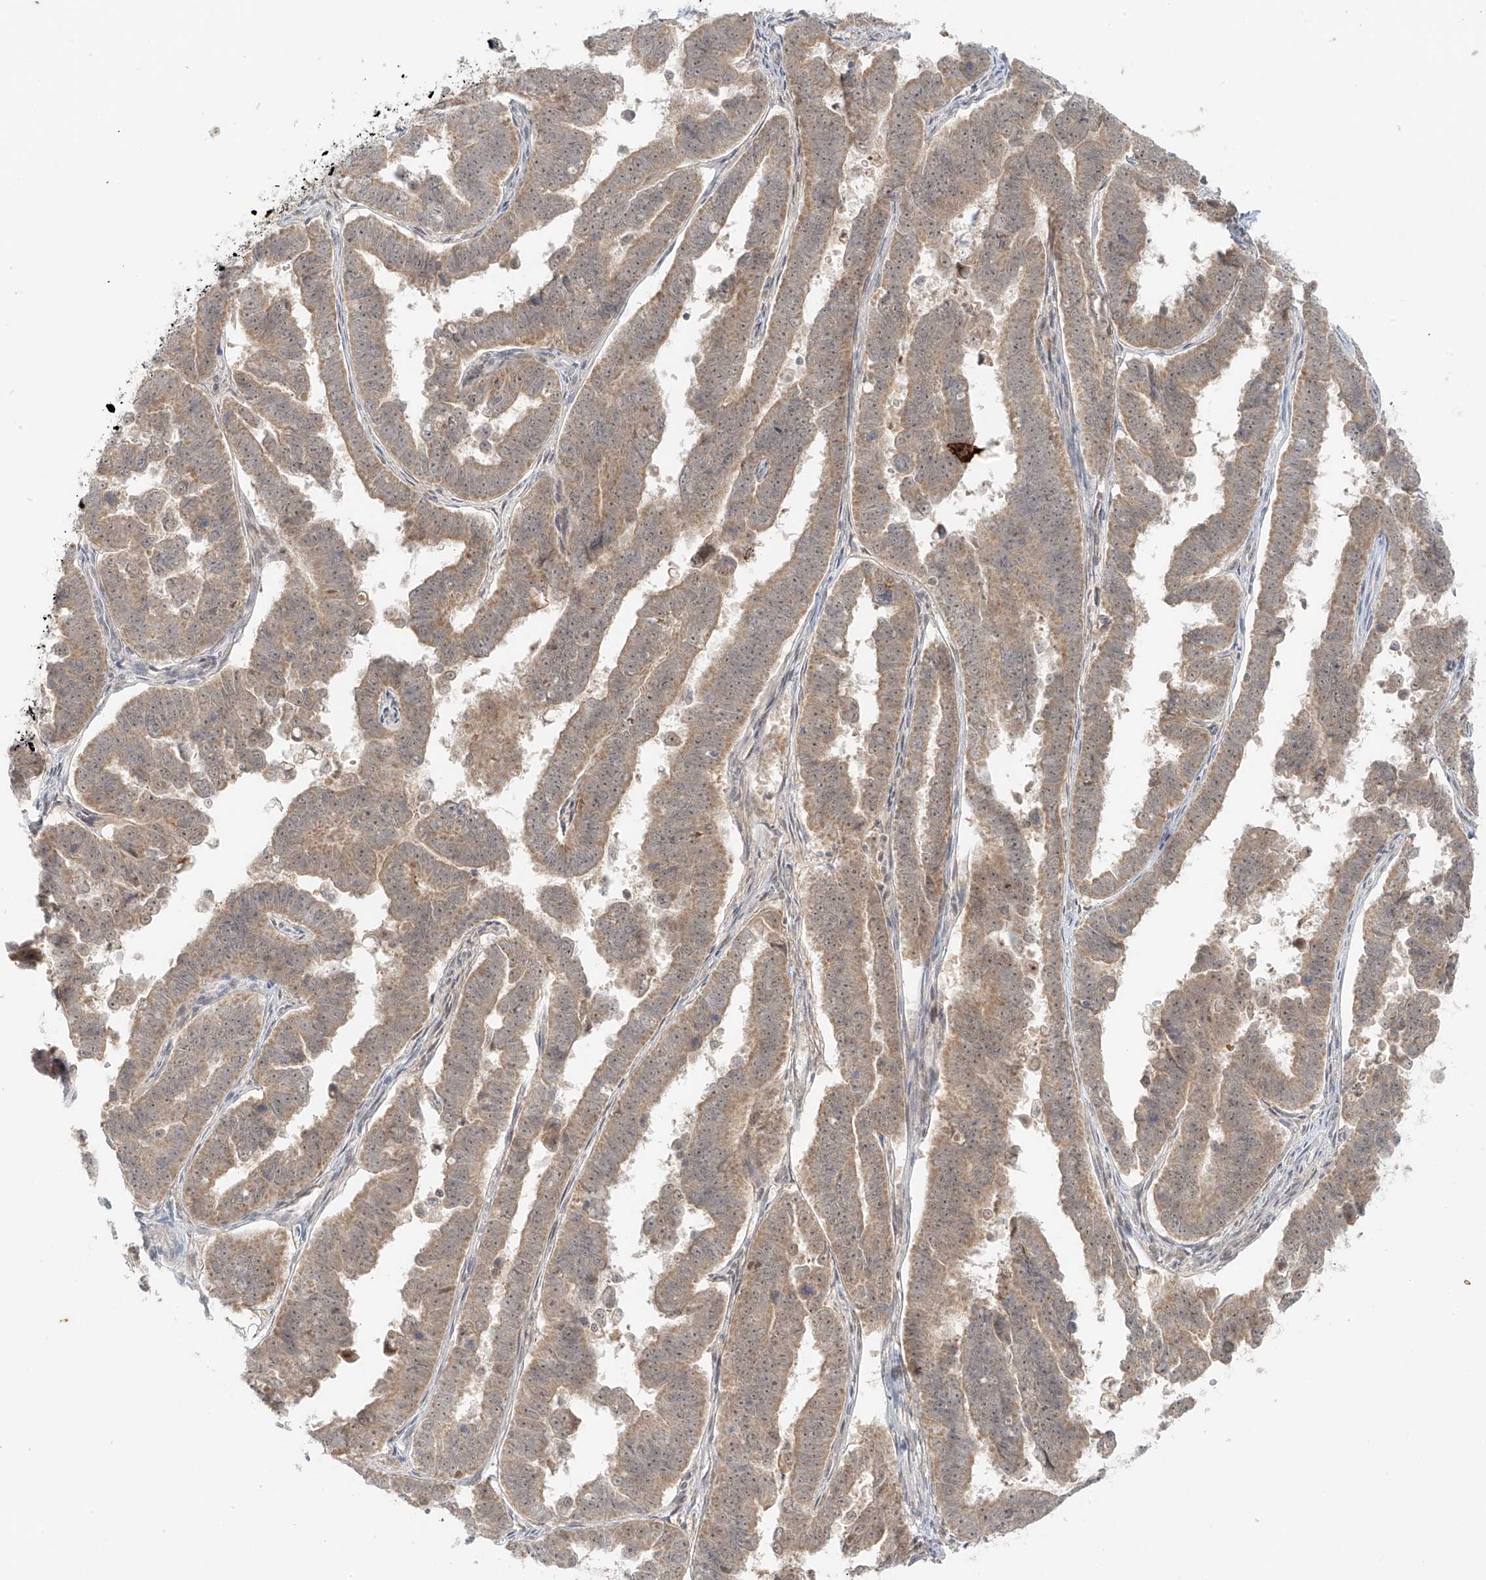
{"staining": {"intensity": "weak", "quantity": ">75%", "location": "cytoplasmic/membranous"}, "tissue": "endometrial cancer", "cell_type": "Tumor cells", "image_type": "cancer", "snomed": [{"axis": "morphology", "description": "Adenocarcinoma, NOS"}, {"axis": "topography", "description": "Endometrium"}], "caption": "An immunohistochemistry (IHC) micrograph of tumor tissue is shown. Protein staining in brown shows weak cytoplasmic/membranous positivity in endometrial adenocarcinoma within tumor cells.", "gene": "MIPEP", "patient": {"sex": "female", "age": 75}}